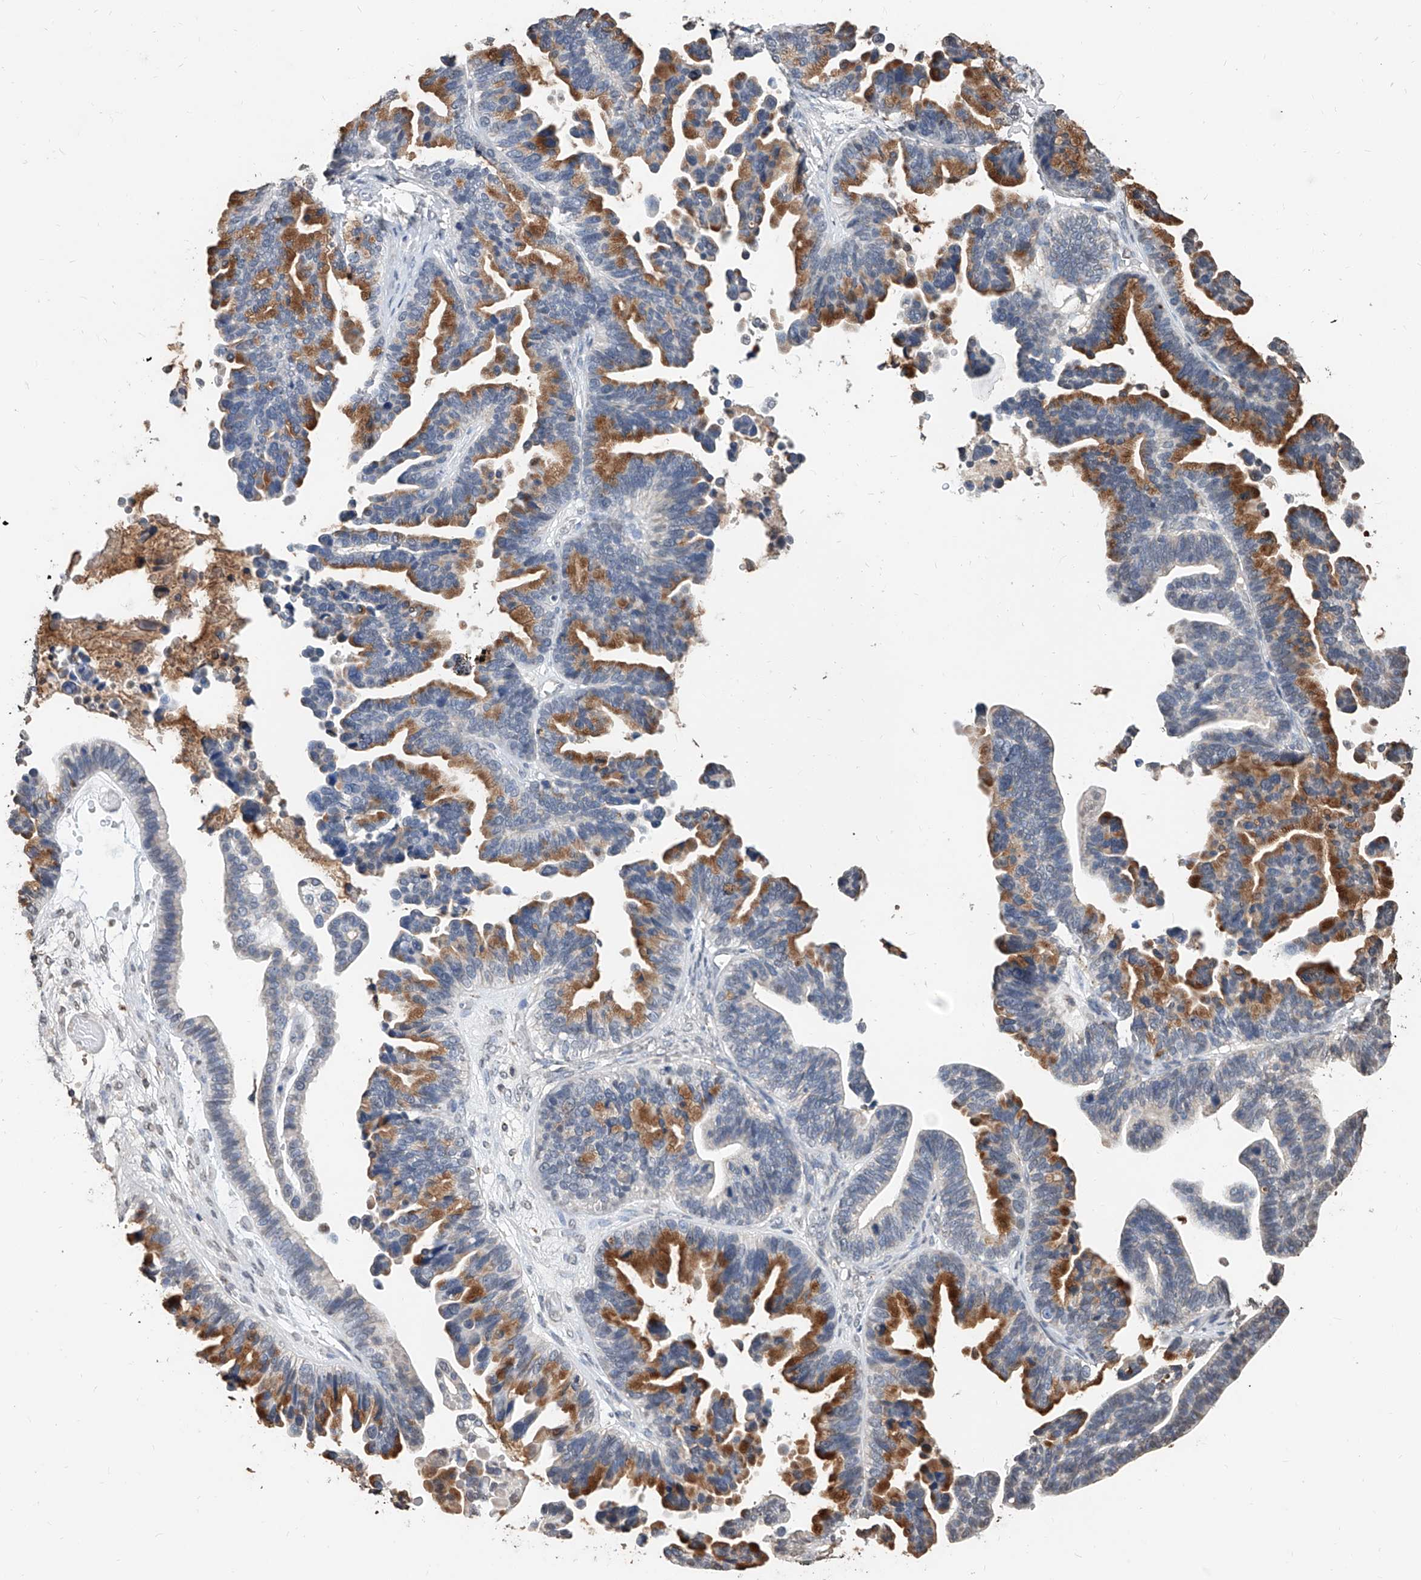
{"staining": {"intensity": "moderate", "quantity": "25%-75%", "location": "cytoplasmic/membranous"}, "tissue": "ovarian cancer", "cell_type": "Tumor cells", "image_type": "cancer", "snomed": [{"axis": "morphology", "description": "Cystadenocarcinoma, serous, NOS"}, {"axis": "topography", "description": "Ovary"}], "caption": "Protein staining of ovarian cancer (serous cystadenocarcinoma) tissue shows moderate cytoplasmic/membranous staining in approximately 25%-75% of tumor cells.", "gene": "RP9", "patient": {"sex": "female", "age": 56}}